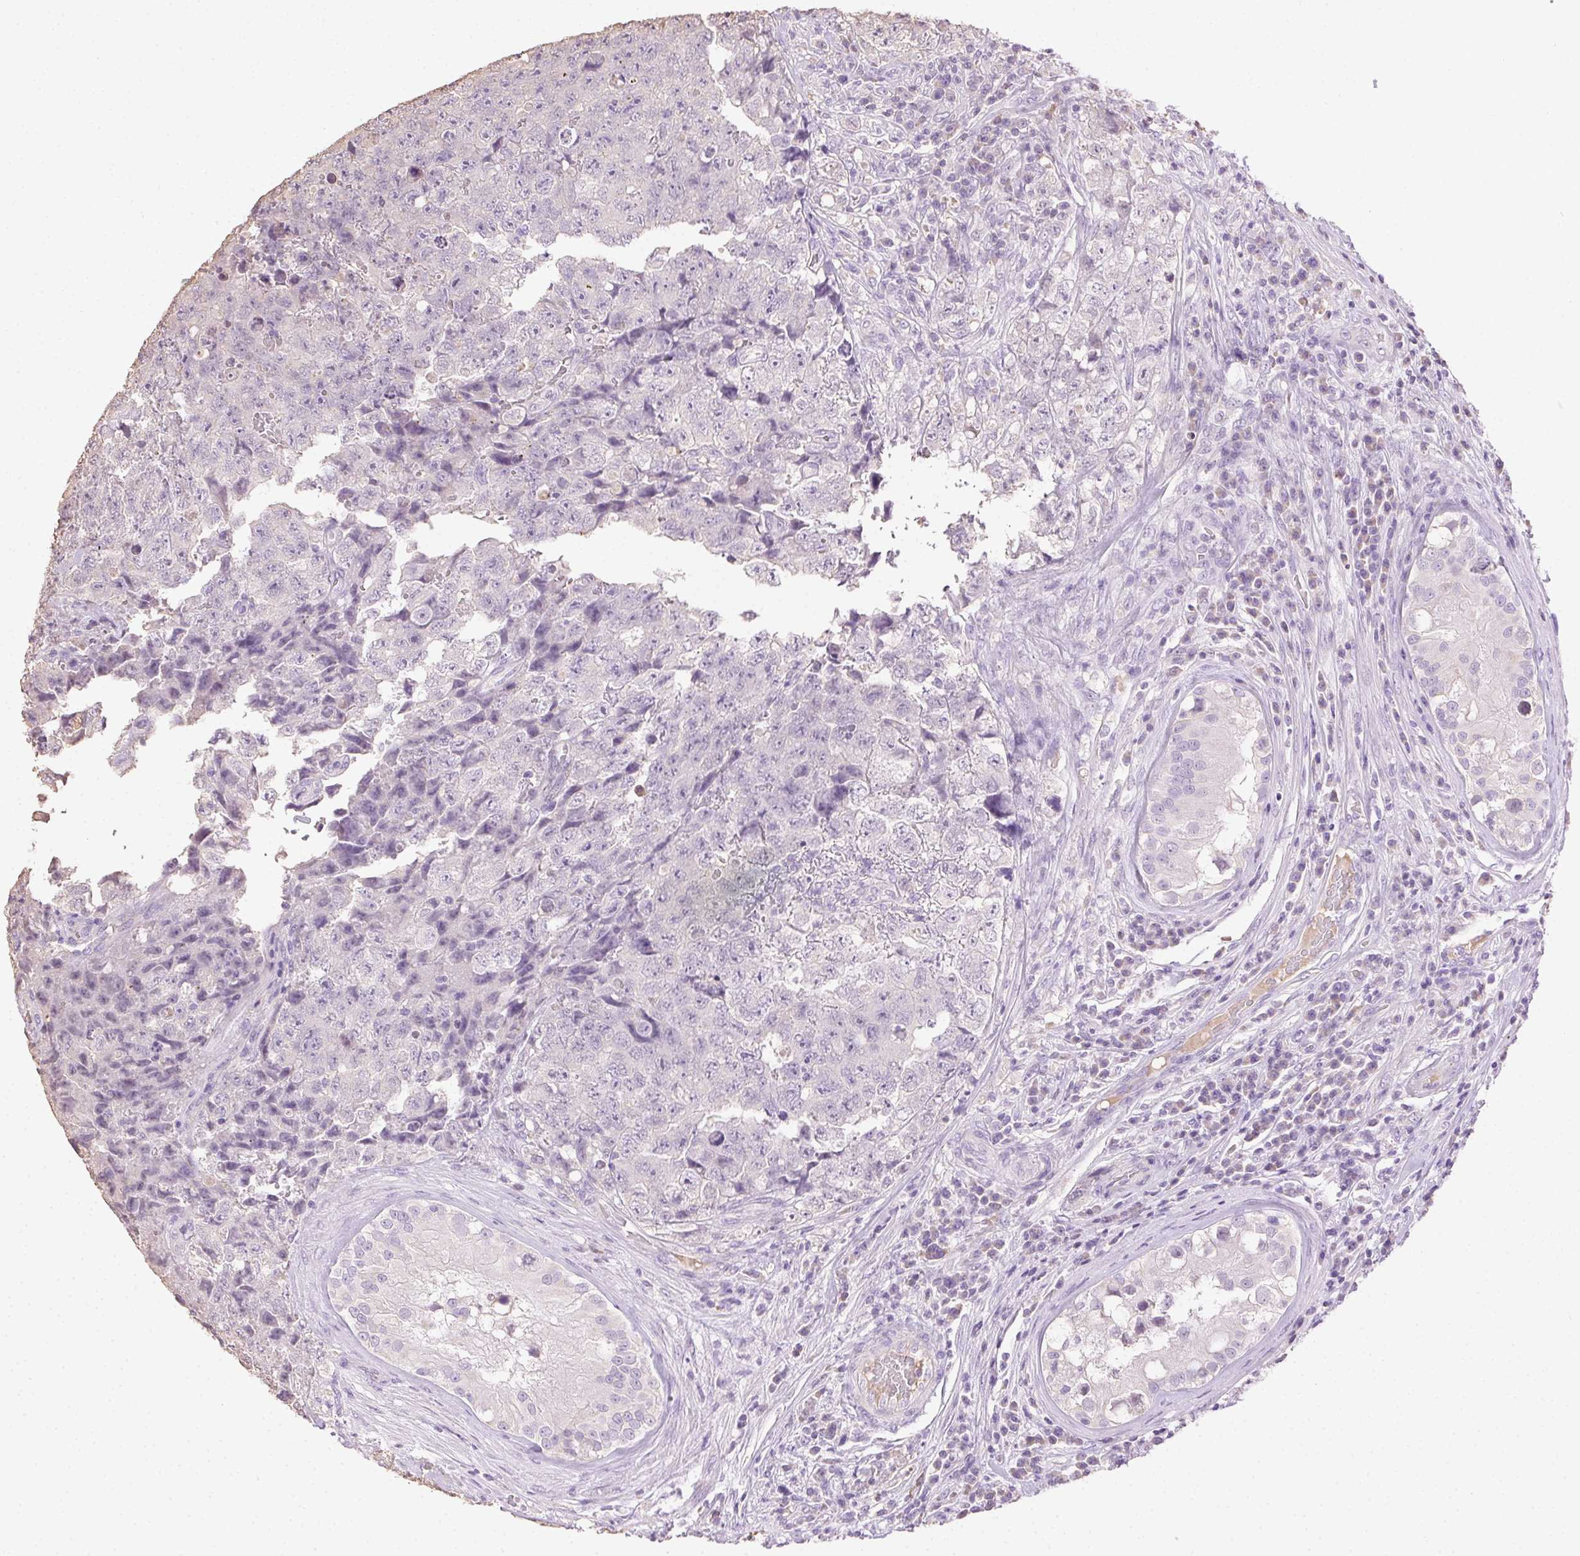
{"staining": {"intensity": "negative", "quantity": "none", "location": "none"}, "tissue": "testis cancer", "cell_type": "Tumor cells", "image_type": "cancer", "snomed": [{"axis": "morphology", "description": "Carcinoma, Embryonal, NOS"}, {"axis": "topography", "description": "Testis"}], "caption": "Photomicrograph shows no significant protein positivity in tumor cells of embryonal carcinoma (testis). The staining was performed using DAB (3,3'-diaminobenzidine) to visualize the protein expression in brown, while the nuclei were stained in blue with hematoxylin (Magnification: 20x).", "gene": "SYCE2", "patient": {"sex": "male", "age": 18}}